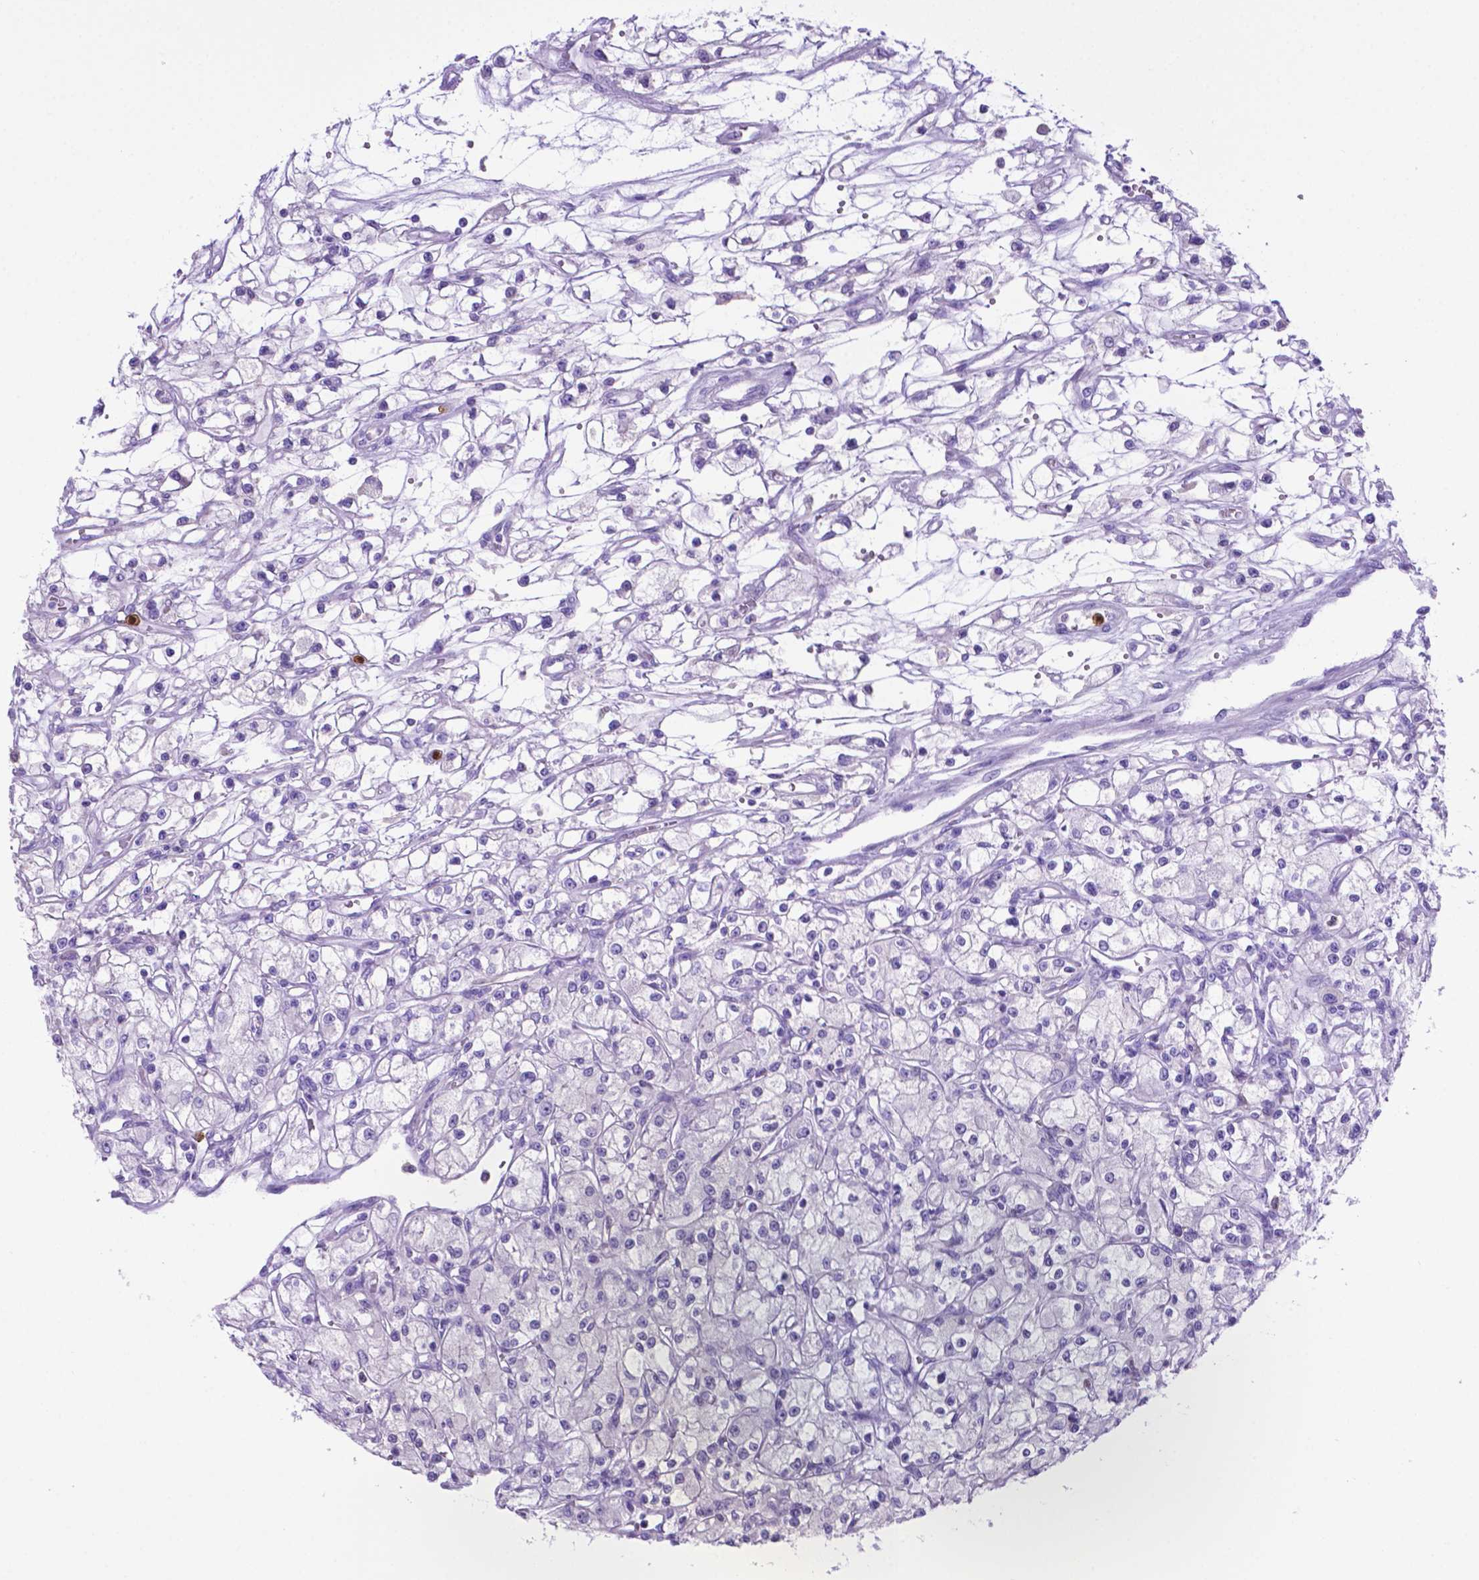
{"staining": {"intensity": "negative", "quantity": "none", "location": "none"}, "tissue": "renal cancer", "cell_type": "Tumor cells", "image_type": "cancer", "snomed": [{"axis": "morphology", "description": "Adenocarcinoma, NOS"}, {"axis": "topography", "description": "Kidney"}], "caption": "This photomicrograph is of renal cancer stained with immunohistochemistry to label a protein in brown with the nuclei are counter-stained blue. There is no positivity in tumor cells. (DAB (3,3'-diaminobenzidine) immunohistochemistry (IHC) with hematoxylin counter stain).", "gene": "LZTR1", "patient": {"sex": "female", "age": 59}}